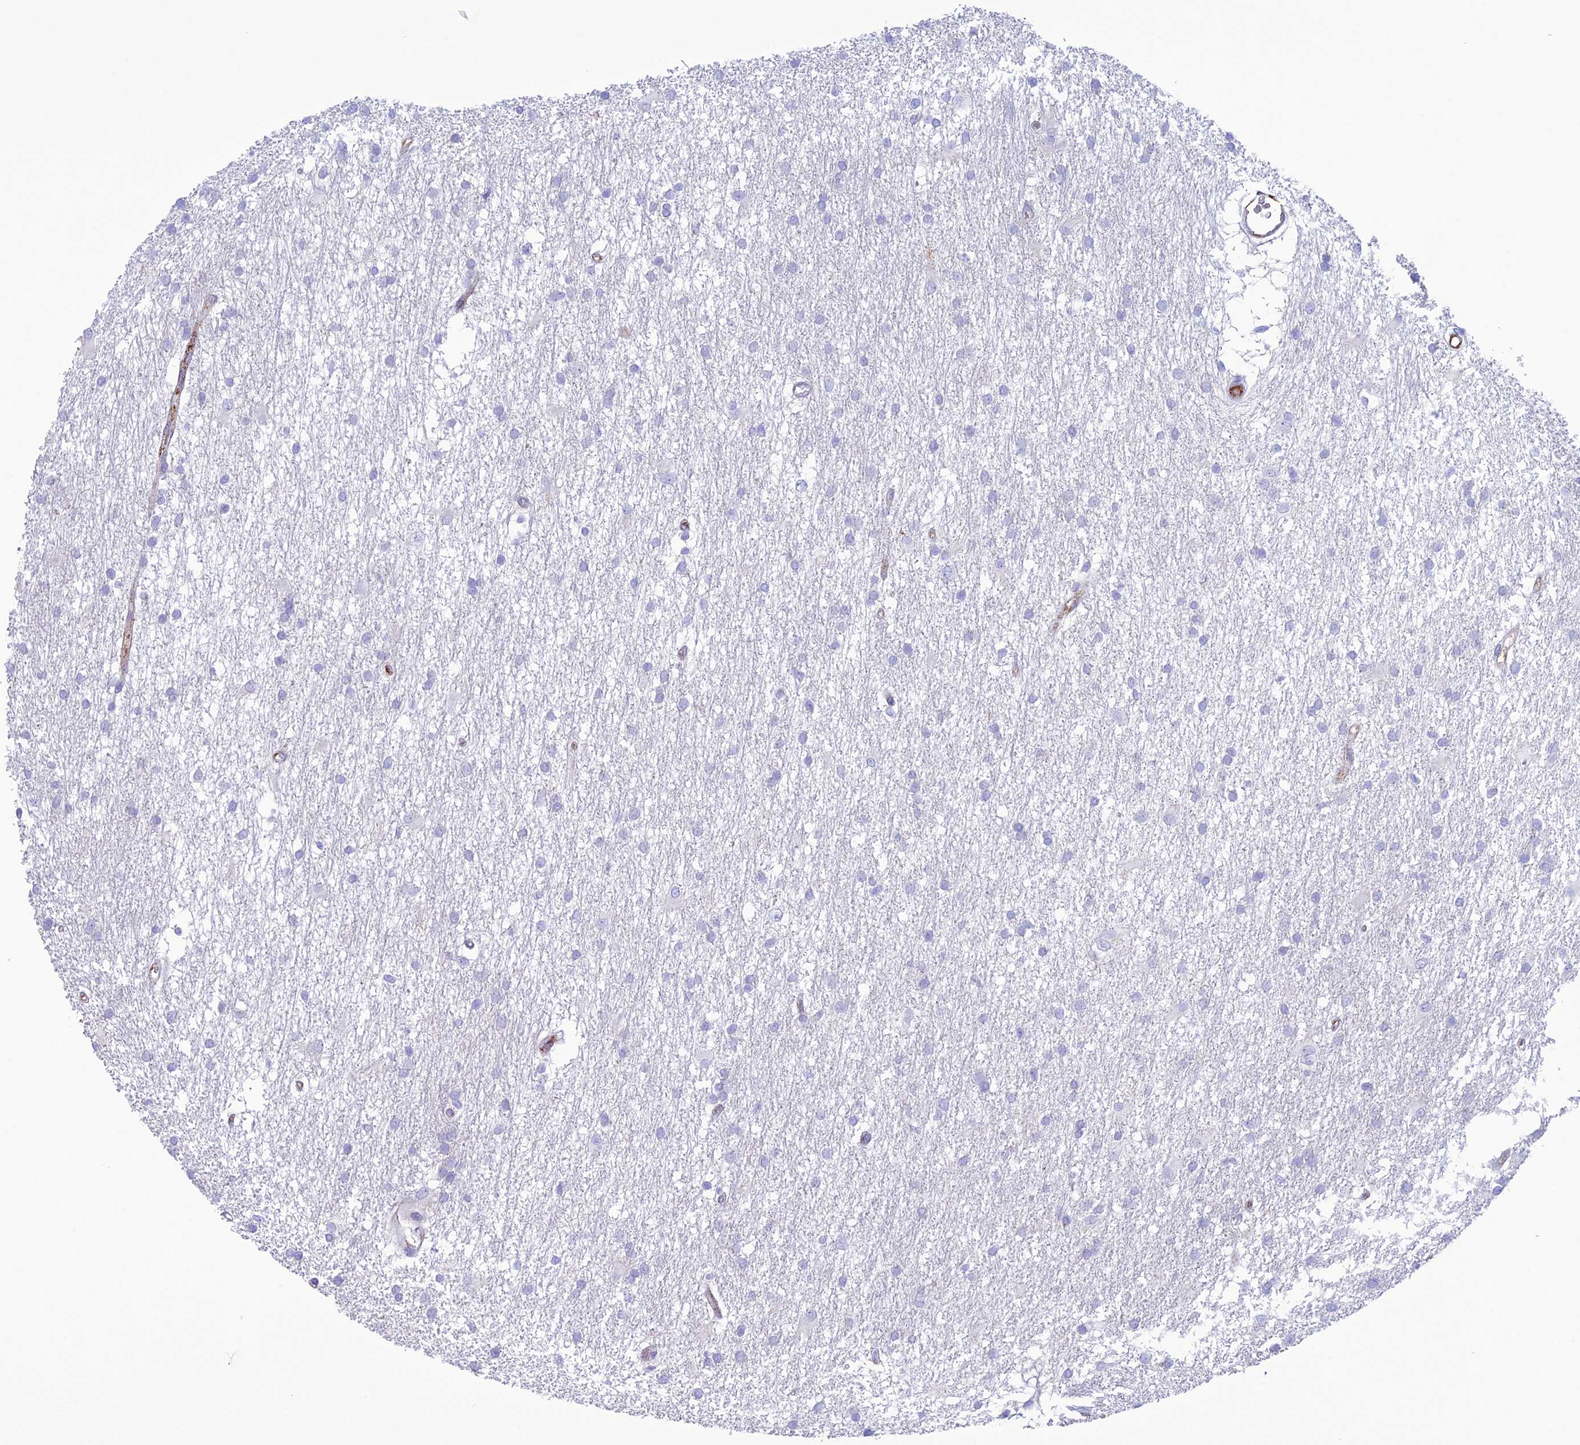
{"staining": {"intensity": "negative", "quantity": "none", "location": "none"}, "tissue": "glioma", "cell_type": "Tumor cells", "image_type": "cancer", "snomed": [{"axis": "morphology", "description": "Glioma, malignant, High grade"}, {"axis": "topography", "description": "Brain"}], "caption": "An image of malignant glioma (high-grade) stained for a protein displays no brown staining in tumor cells.", "gene": "CDC42EP5", "patient": {"sex": "male", "age": 77}}